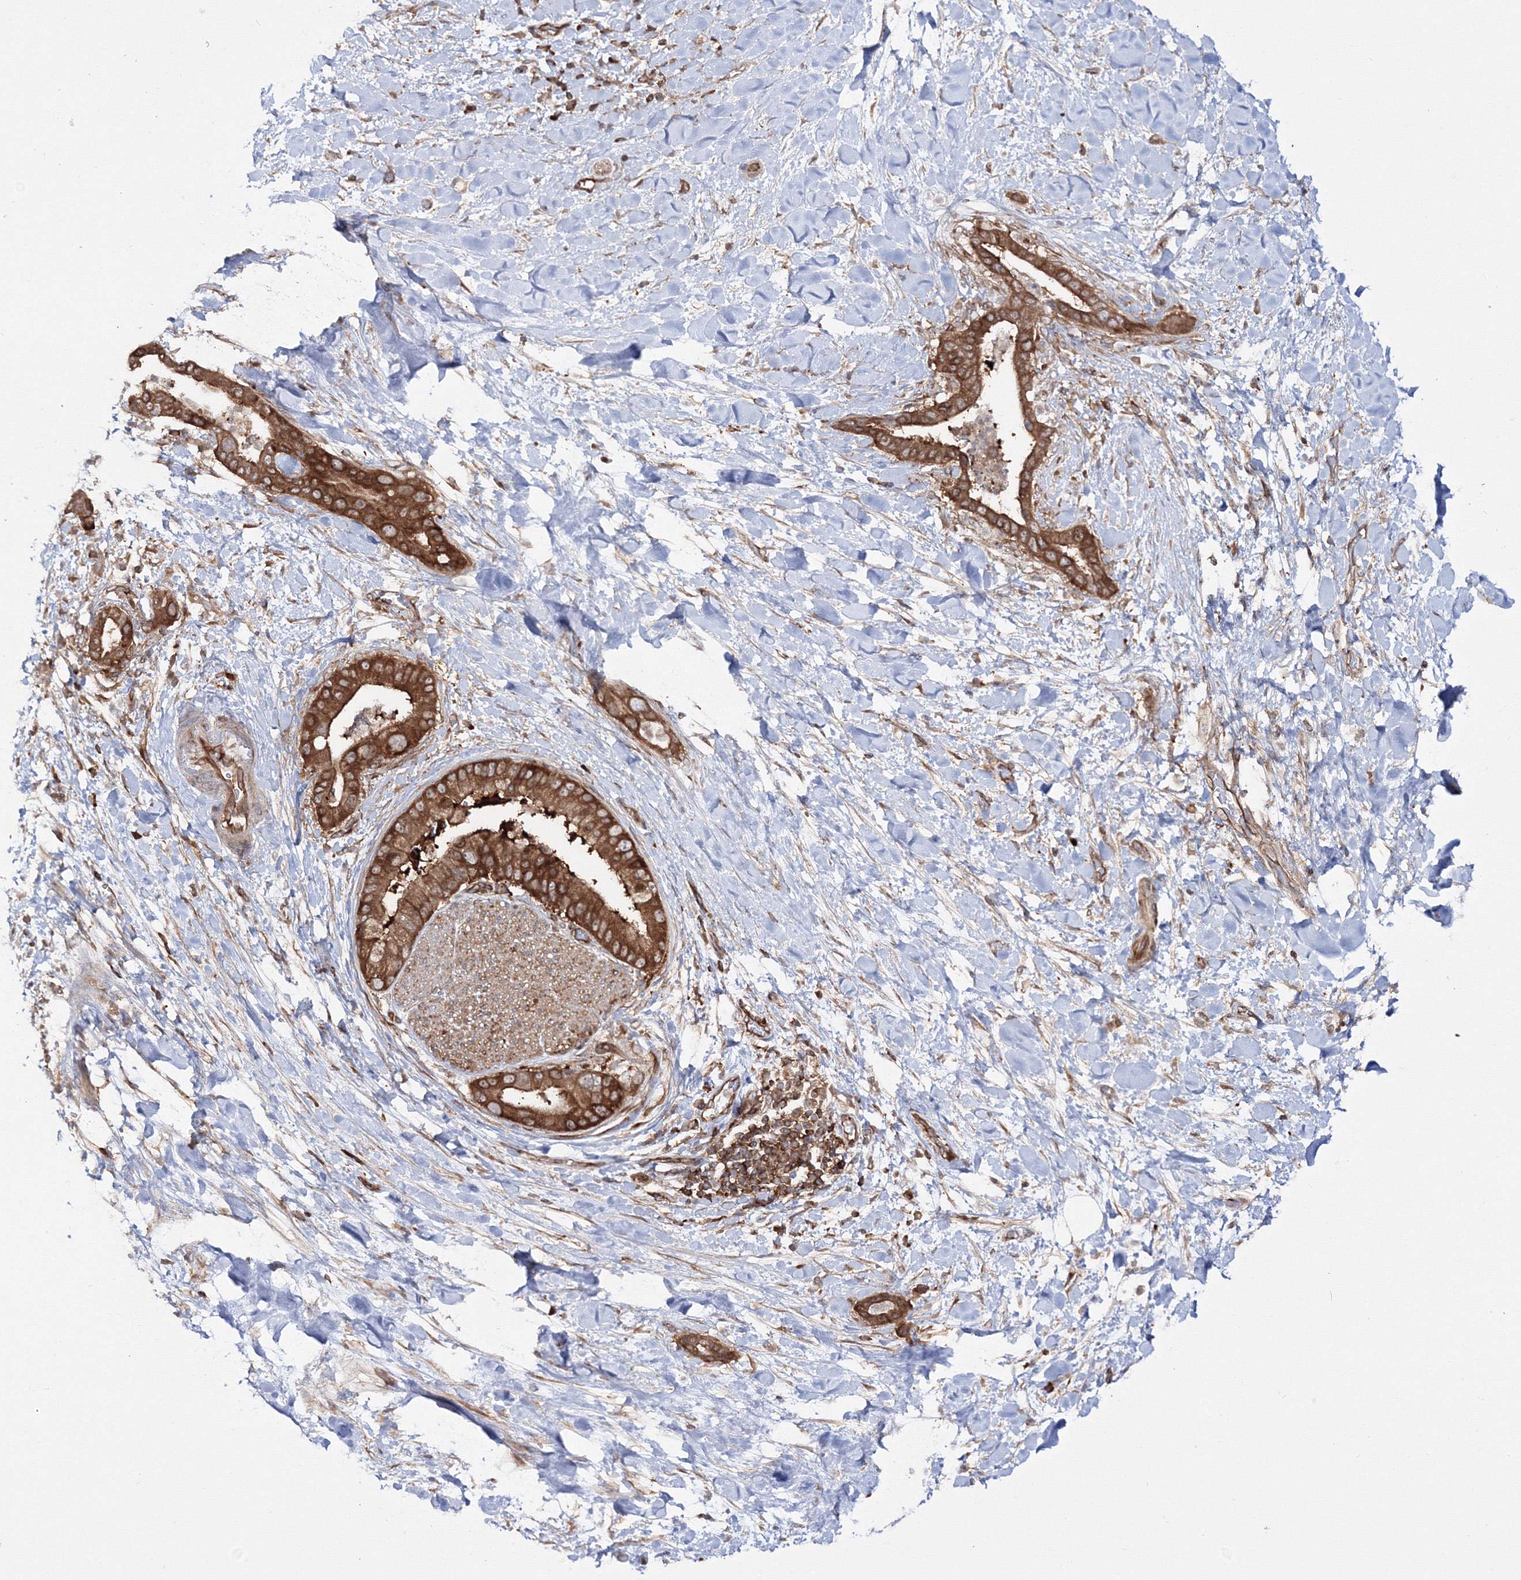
{"staining": {"intensity": "strong", "quantity": ">75%", "location": "cytoplasmic/membranous"}, "tissue": "liver cancer", "cell_type": "Tumor cells", "image_type": "cancer", "snomed": [{"axis": "morphology", "description": "Cholangiocarcinoma"}, {"axis": "topography", "description": "Liver"}], "caption": "Approximately >75% of tumor cells in human cholangiocarcinoma (liver) display strong cytoplasmic/membranous protein staining as visualized by brown immunohistochemical staining.", "gene": "HARS1", "patient": {"sex": "female", "age": 54}}